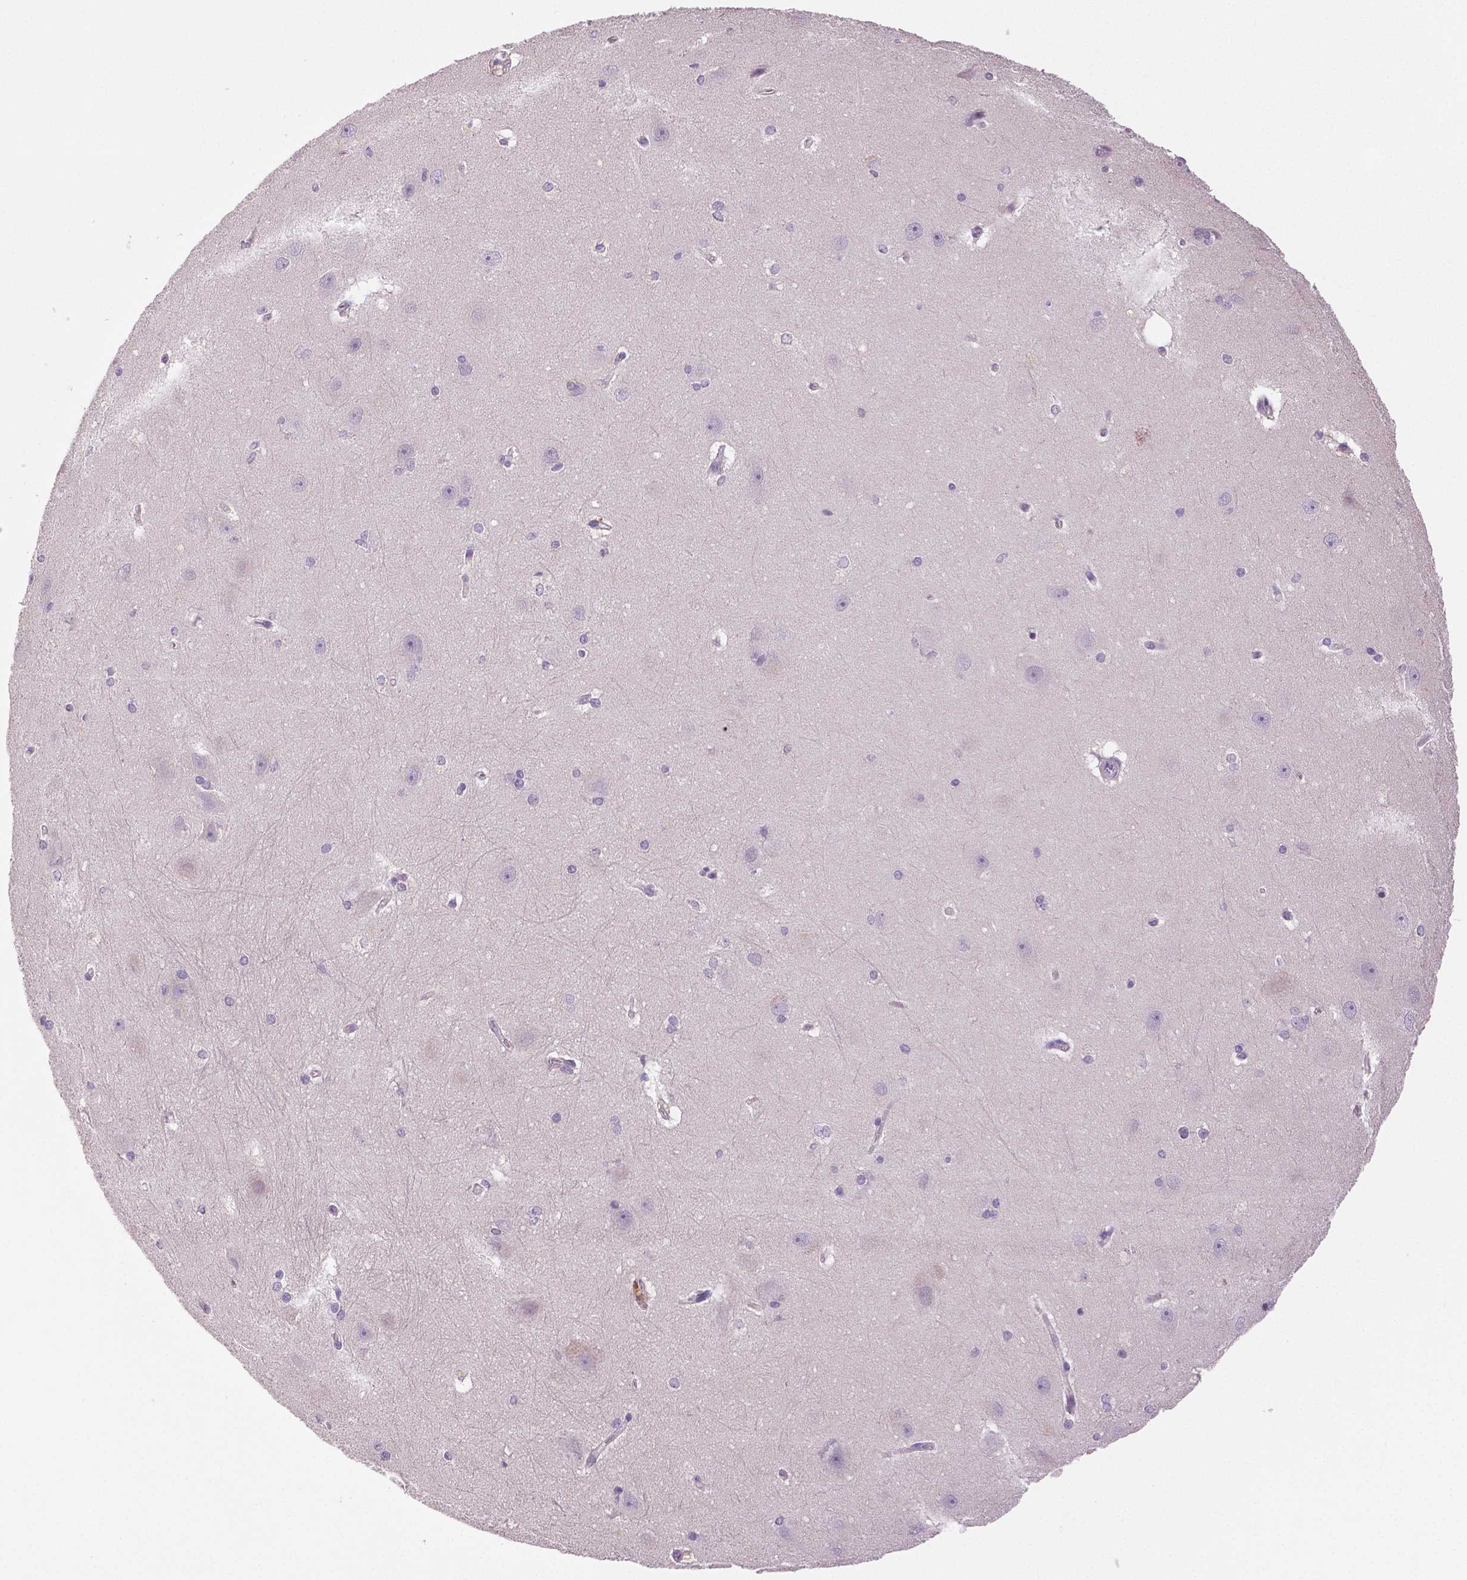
{"staining": {"intensity": "negative", "quantity": "none", "location": "none"}, "tissue": "hippocampus", "cell_type": "Glial cells", "image_type": "normal", "snomed": [{"axis": "morphology", "description": "Normal tissue, NOS"}, {"axis": "topography", "description": "Cerebral cortex"}, {"axis": "topography", "description": "Hippocampus"}], "caption": "A micrograph of human hippocampus is negative for staining in glial cells.", "gene": "DNAH12", "patient": {"sex": "female", "age": 19}}